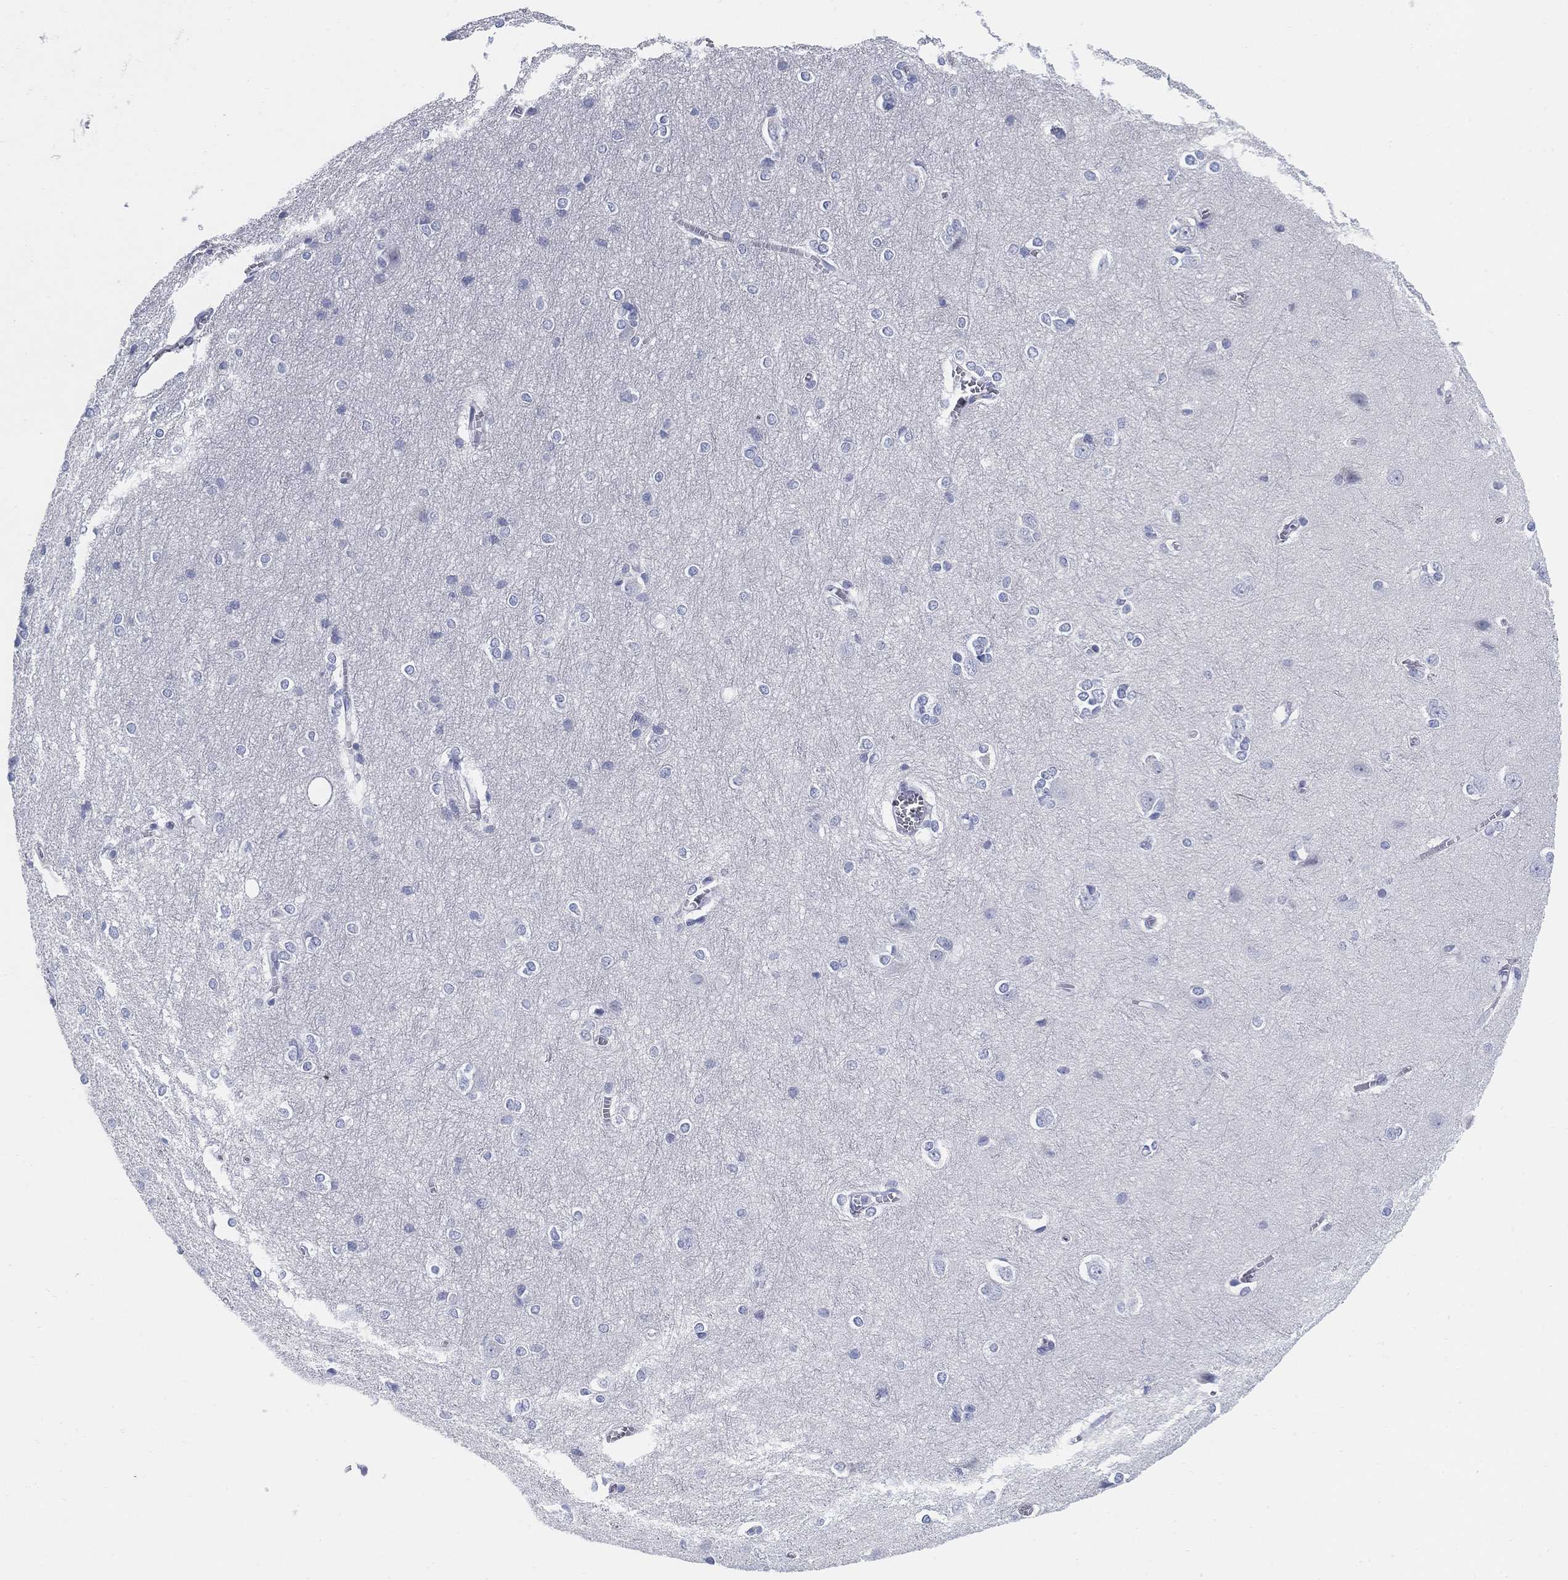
{"staining": {"intensity": "negative", "quantity": "none", "location": "none"}, "tissue": "cerebral cortex", "cell_type": "Endothelial cells", "image_type": "normal", "snomed": [{"axis": "morphology", "description": "Normal tissue, NOS"}, {"axis": "topography", "description": "Cerebral cortex"}], "caption": "The photomicrograph reveals no significant positivity in endothelial cells of cerebral cortex.", "gene": "HEATR4", "patient": {"sex": "male", "age": 37}}